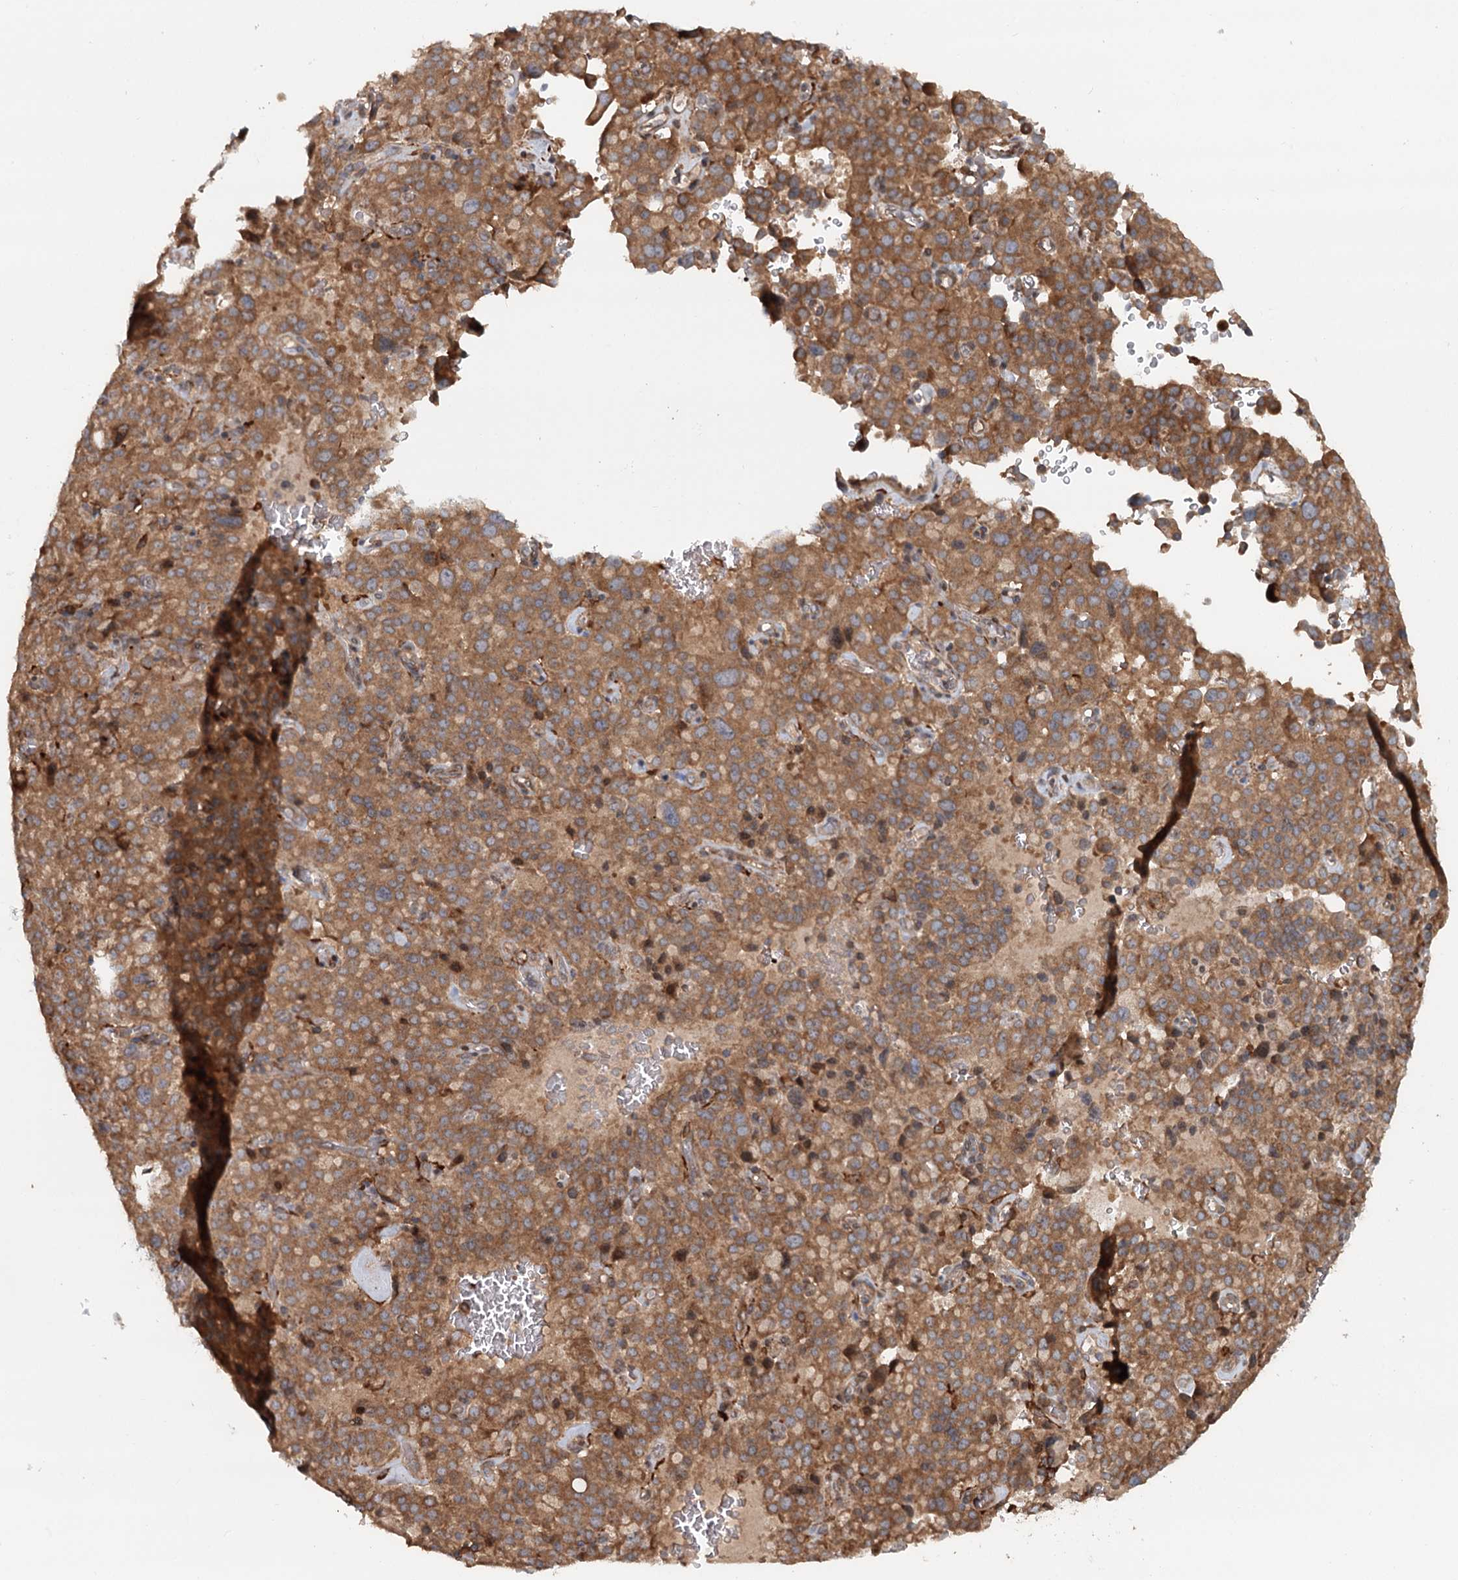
{"staining": {"intensity": "moderate", "quantity": ">75%", "location": "cytoplasmic/membranous"}, "tissue": "pancreatic cancer", "cell_type": "Tumor cells", "image_type": "cancer", "snomed": [{"axis": "morphology", "description": "Adenocarcinoma, NOS"}, {"axis": "topography", "description": "Pancreas"}], "caption": "Immunohistochemistry of human pancreatic cancer demonstrates medium levels of moderate cytoplasmic/membranous positivity in about >75% of tumor cells. The staining was performed using DAB (3,3'-diaminobenzidine) to visualize the protein expression in brown, while the nuclei were stained in blue with hematoxylin (Magnification: 20x).", "gene": "RNF111", "patient": {"sex": "male", "age": 65}}